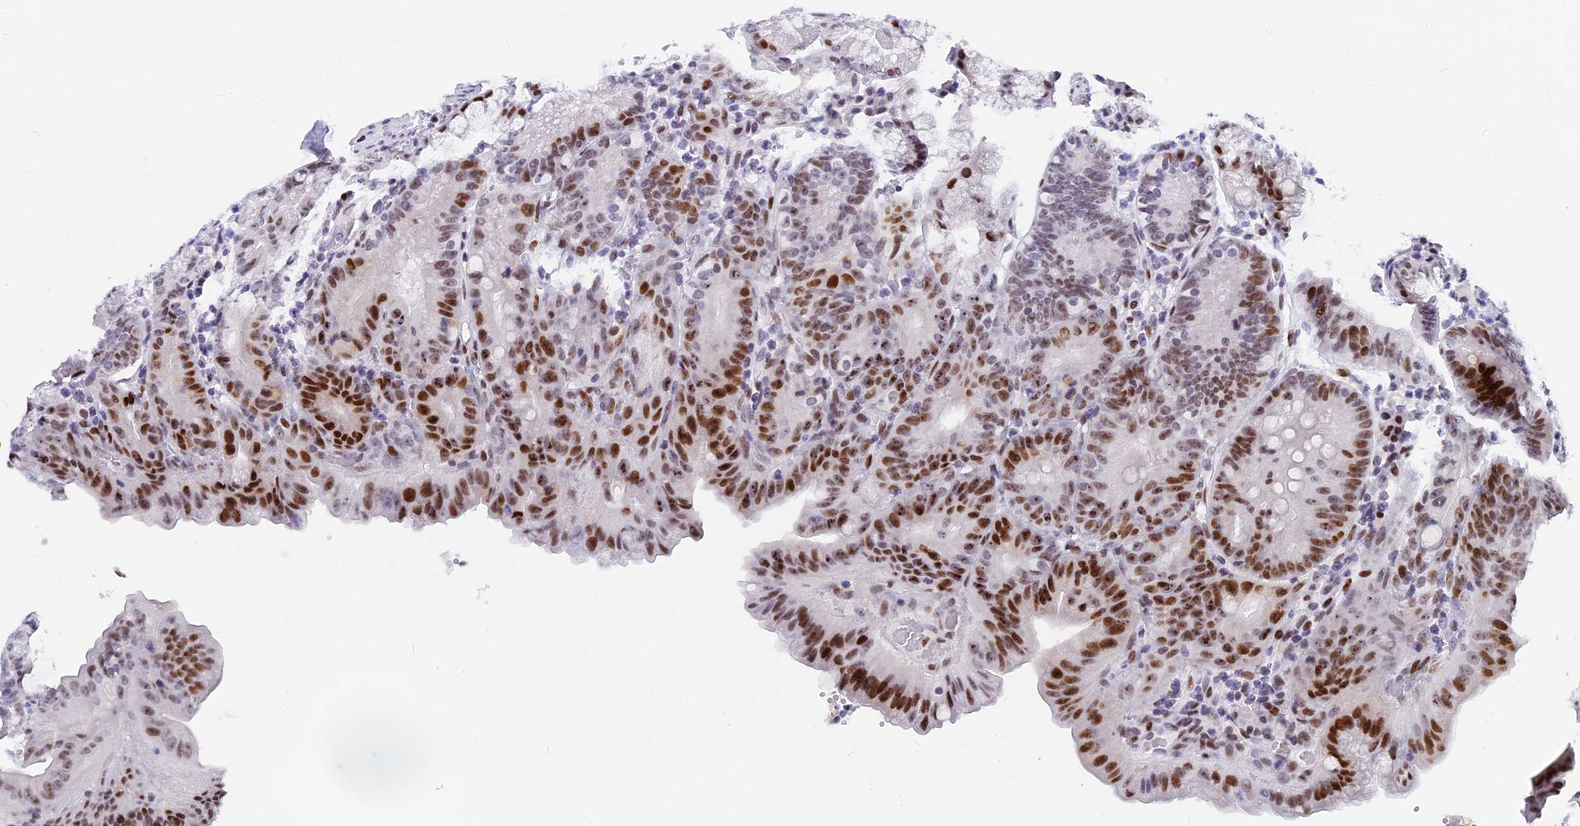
{"staining": {"intensity": "moderate", "quantity": "25%-75%", "location": "nuclear"}, "tissue": "duodenum", "cell_type": "Glandular cells", "image_type": "normal", "snomed": [{"axis": "morphology", "description": "Normal tissue, NOS"}, {"axis": "topography", "description": "Duodenum"}], "caption": "A high-resolution photomicrograph shows immunohistochemistry (IHC) staining of normal duodenum, which shows moderate nuclear positivity in about 25%-75% of glandular cells.", "gene": "NSA2", "patient": {"sex": "male", "age": 54}}